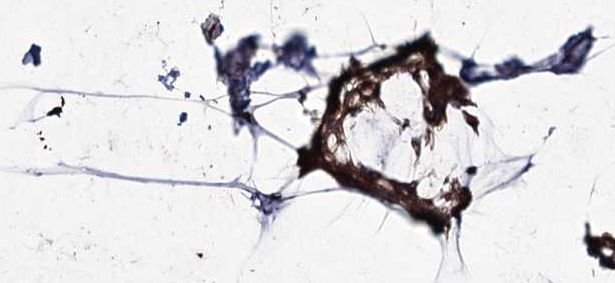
{"staining": {"intensity": "negative", "quantity": "none", "location": "none"}, "tissue": "breast cancer", "cell_type": "Tumor cells", "image_type": "cancer", "snomed": [{"axis": "morphology", "description": "Duct carcinoma"}, {"axis": "topography", "description": "Breast"}], "caption": "High magnification brightfield microscopy of breast cancer stained with DAB (3,3'-diaminobenzidine) (brown) and counterstained with hematoxylin (blue): tumor cells show no significant staining. The staining was performed using DAB (3,3'-diaminobenzidine) to visualize the protein expression in brown, while the nuclei were stained in blue with hematoxylin (Magnification: 20x).", "gene": "PRC1", "patient": {"sex": "female", "age": 93}}